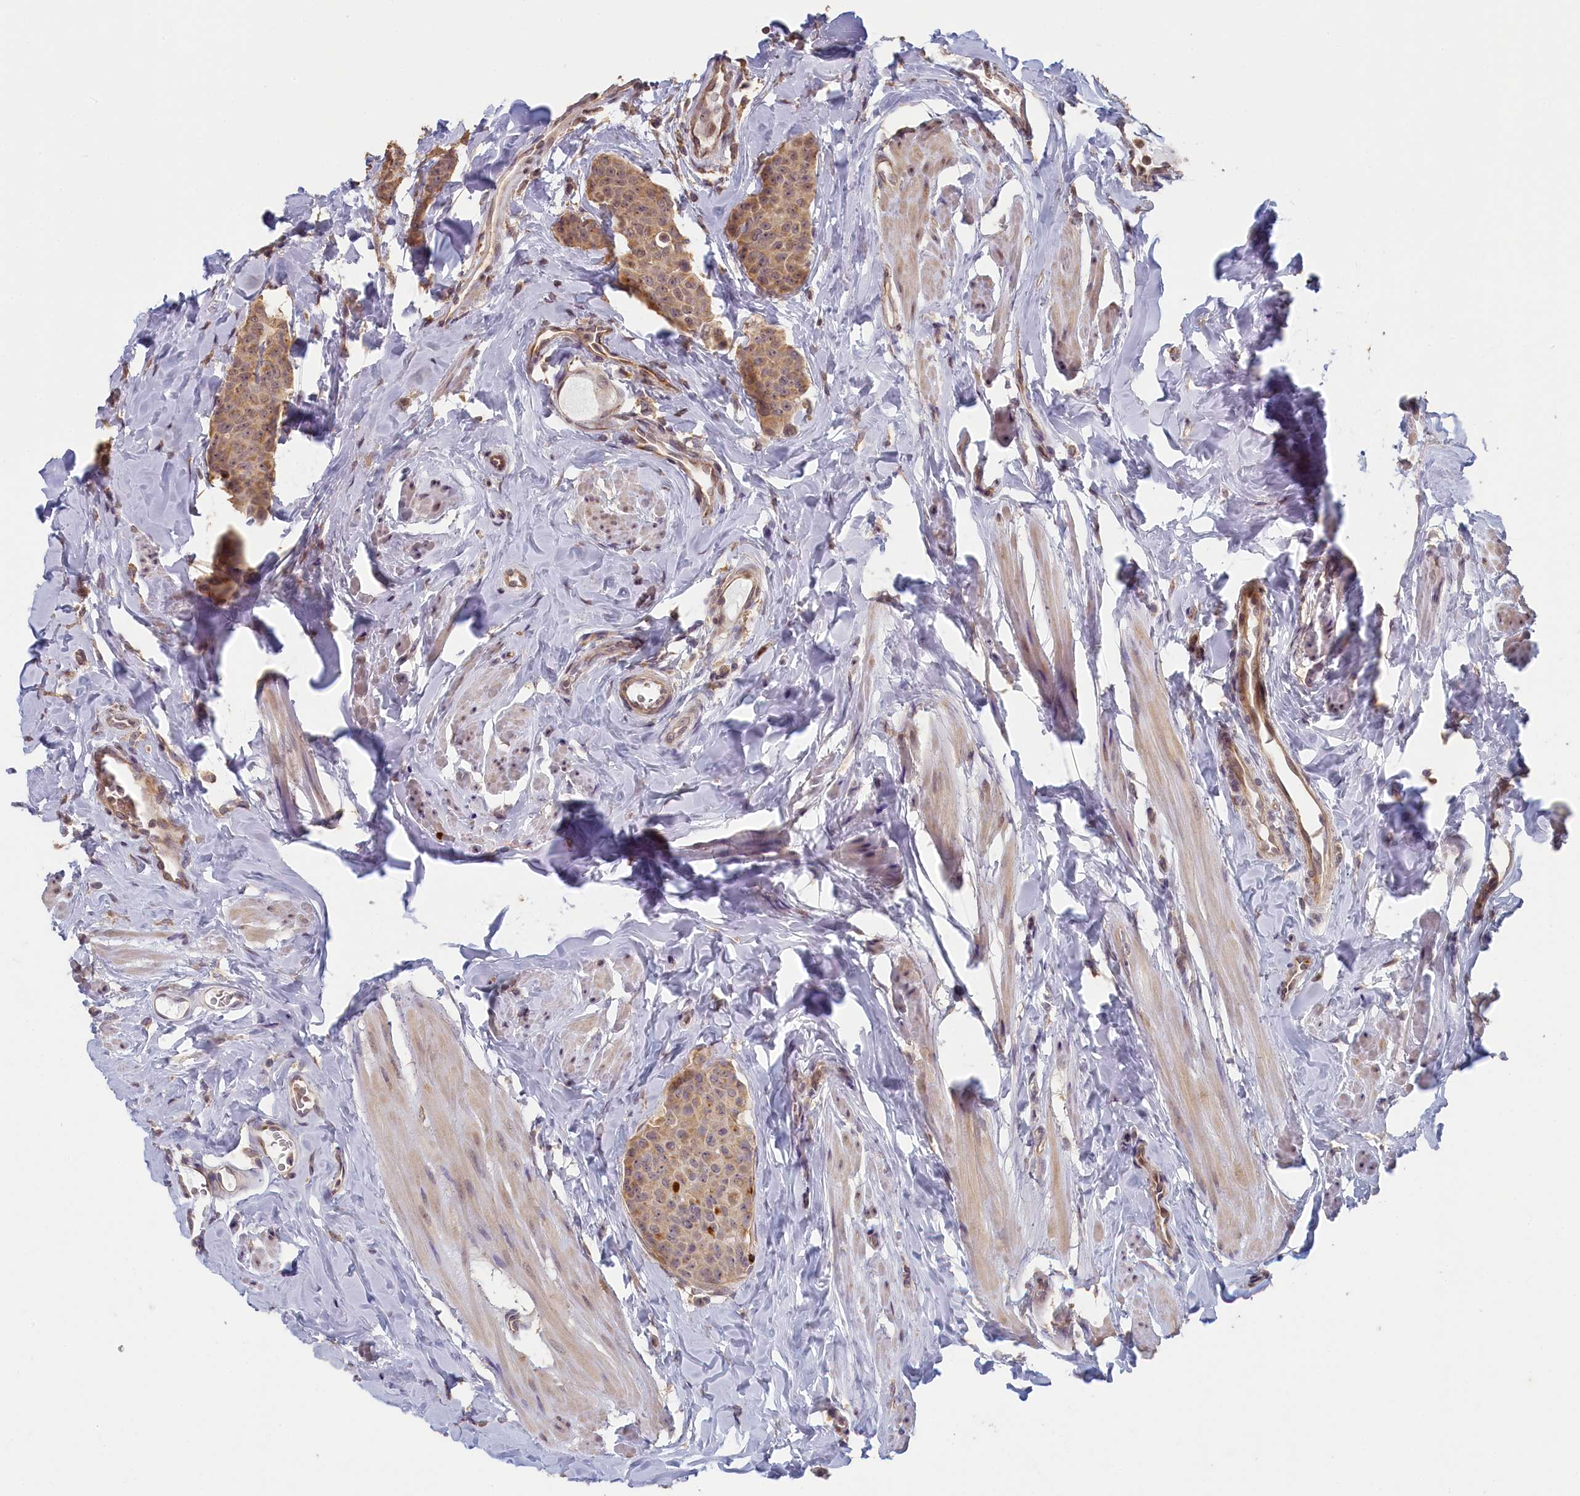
{"staining": {"intensity": "moderate", "quantity": ">75%", "location": "cytoplasmic/membranous"}, "tissue": "breast cancer", "cell_type": "Tumor cells", "image_type": "cancer", "snomed": [{"axis": "morphology", "description": "Duct carcinoma"}, {"axis": "topography", "description": "Breast"}], "caption": "Breast cancer stained for a protein exhibits moderate cytoplasmic/membranous positivity in tumor cells.", "gene": "STX16", "patient": {"sex": "female", "age": 40}}